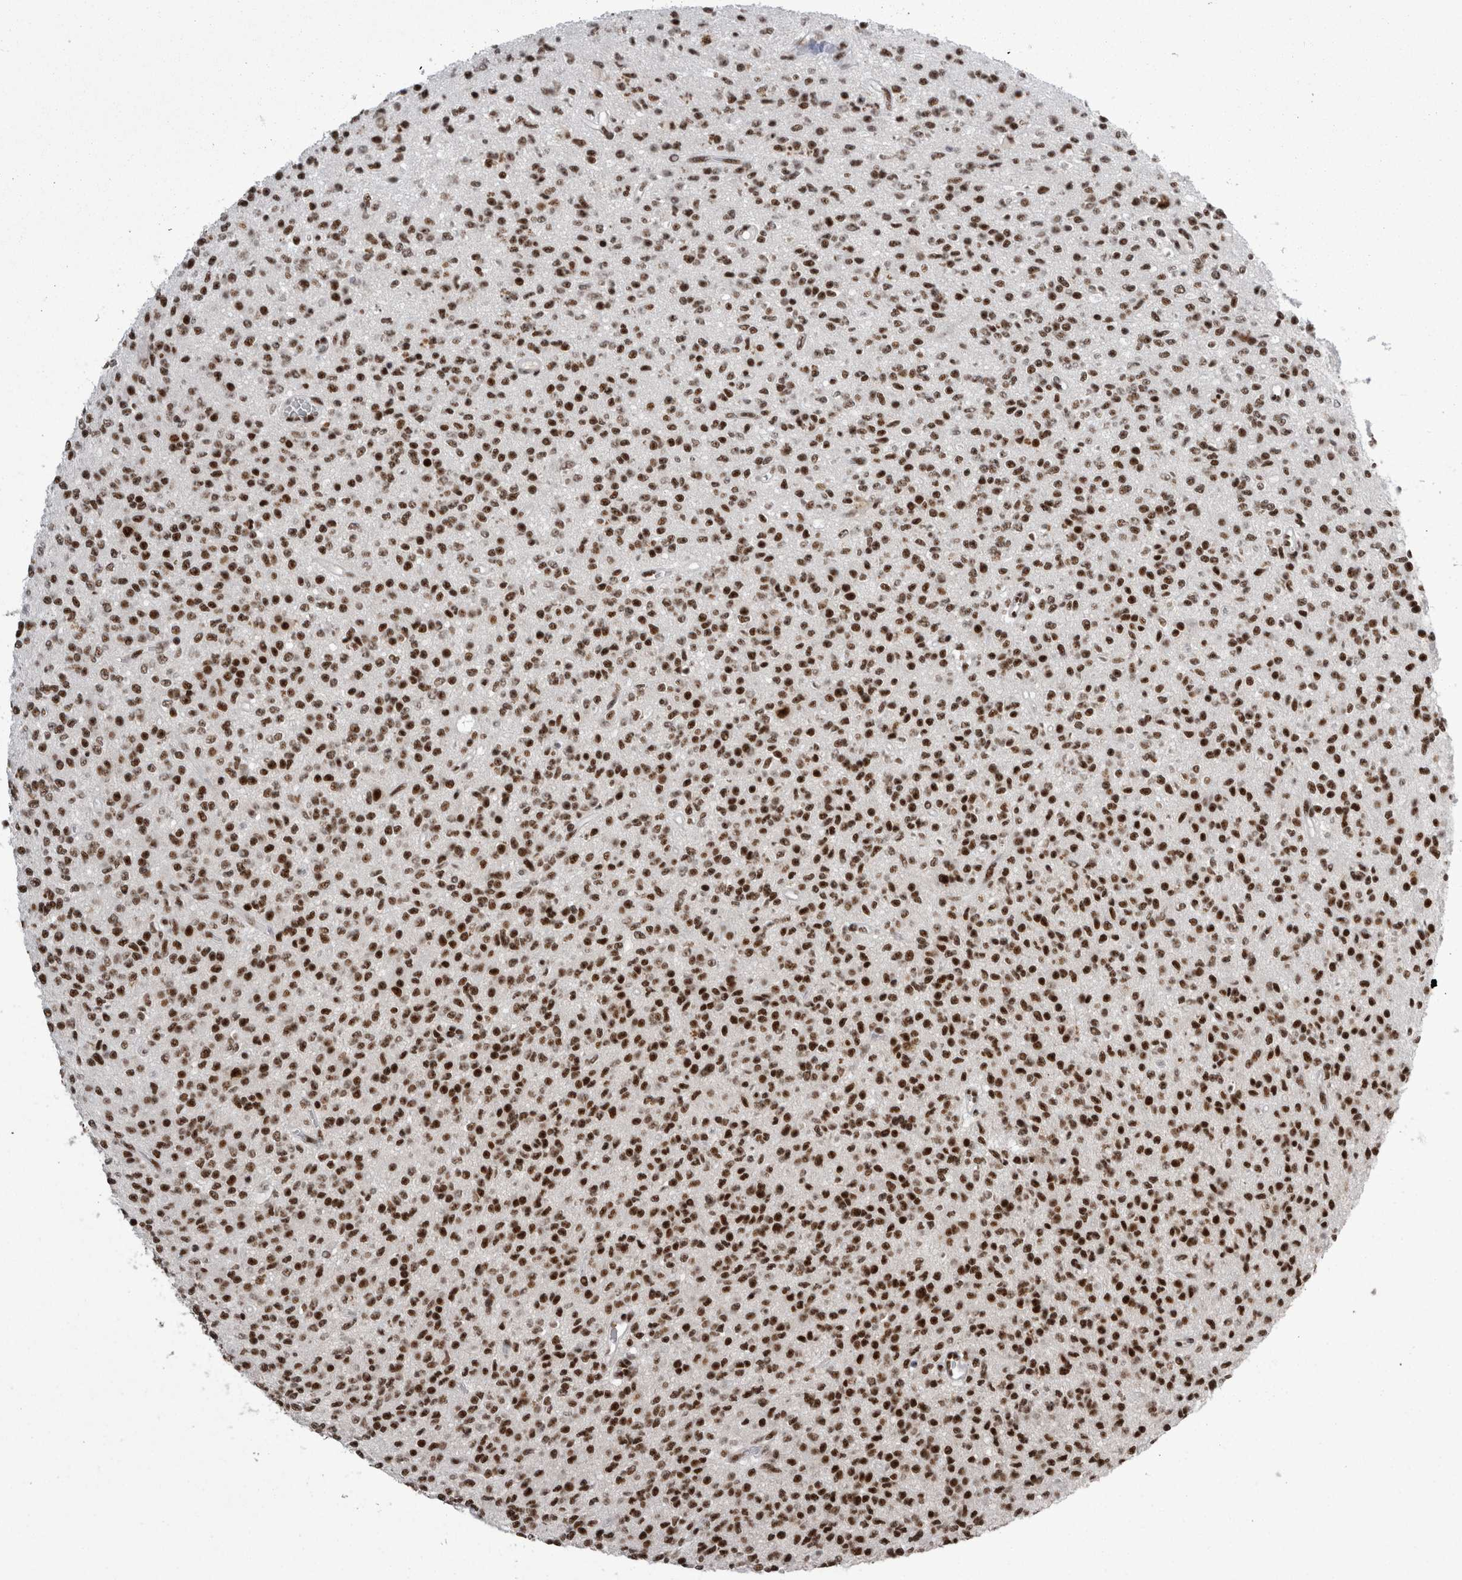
{"staining": {"intensity": "strong", "quantity": ">75%", "location": "nuclear"}, "tissue": "glioma", "cell_type": "Tumor cells", "image_type": "cancer", "snomed": [{"axis": "morphology", "description": "Glioma, malignant, High grade"}, {"axis": "topography", "description": "Brain"}], "caption": "Tumor cells exhibit high levels of strong nuclear staining in approximately >75% of cells in human malignant high-grade glioma.", "gene": "SNRNP40", "patient": {"sex": "male", "age": 34}}